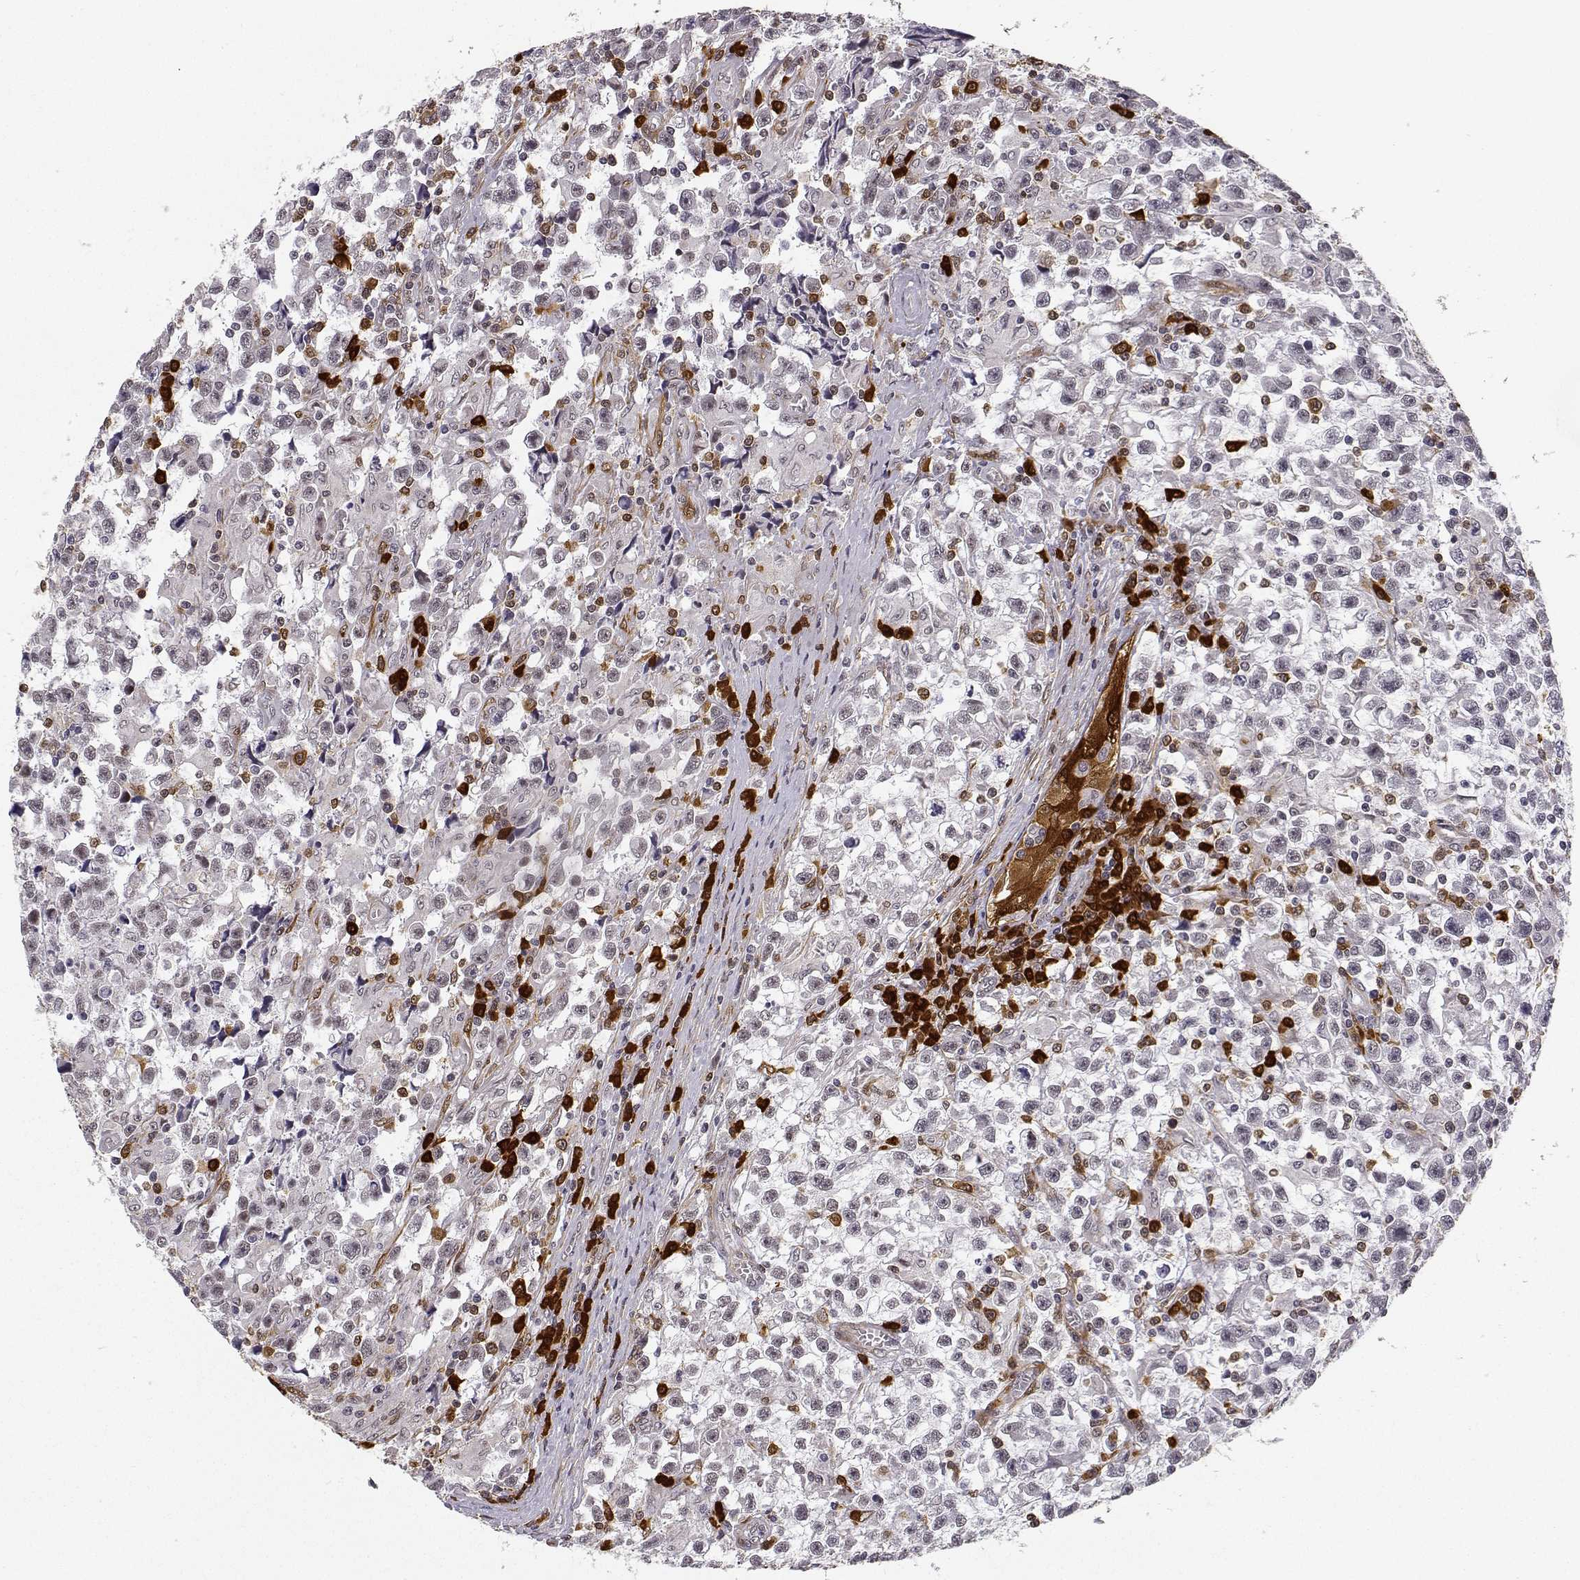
{"staining": {"intensity": "negative", "quantity": "none", "location": "none"}, "tissue": "testis cancer", "cell_type": "Tumor cells", "image_type": "cancer", "snomed": [{"axis": "morphology", "description": "Seminoma, NOS"}, {"axis": "topography", "description": "Testis"}], "caption": "Tumor cells show no significant positivity in testis seminoma.", "gene": "PHGDH", "patient": {"sex": "male", "age": 31}}